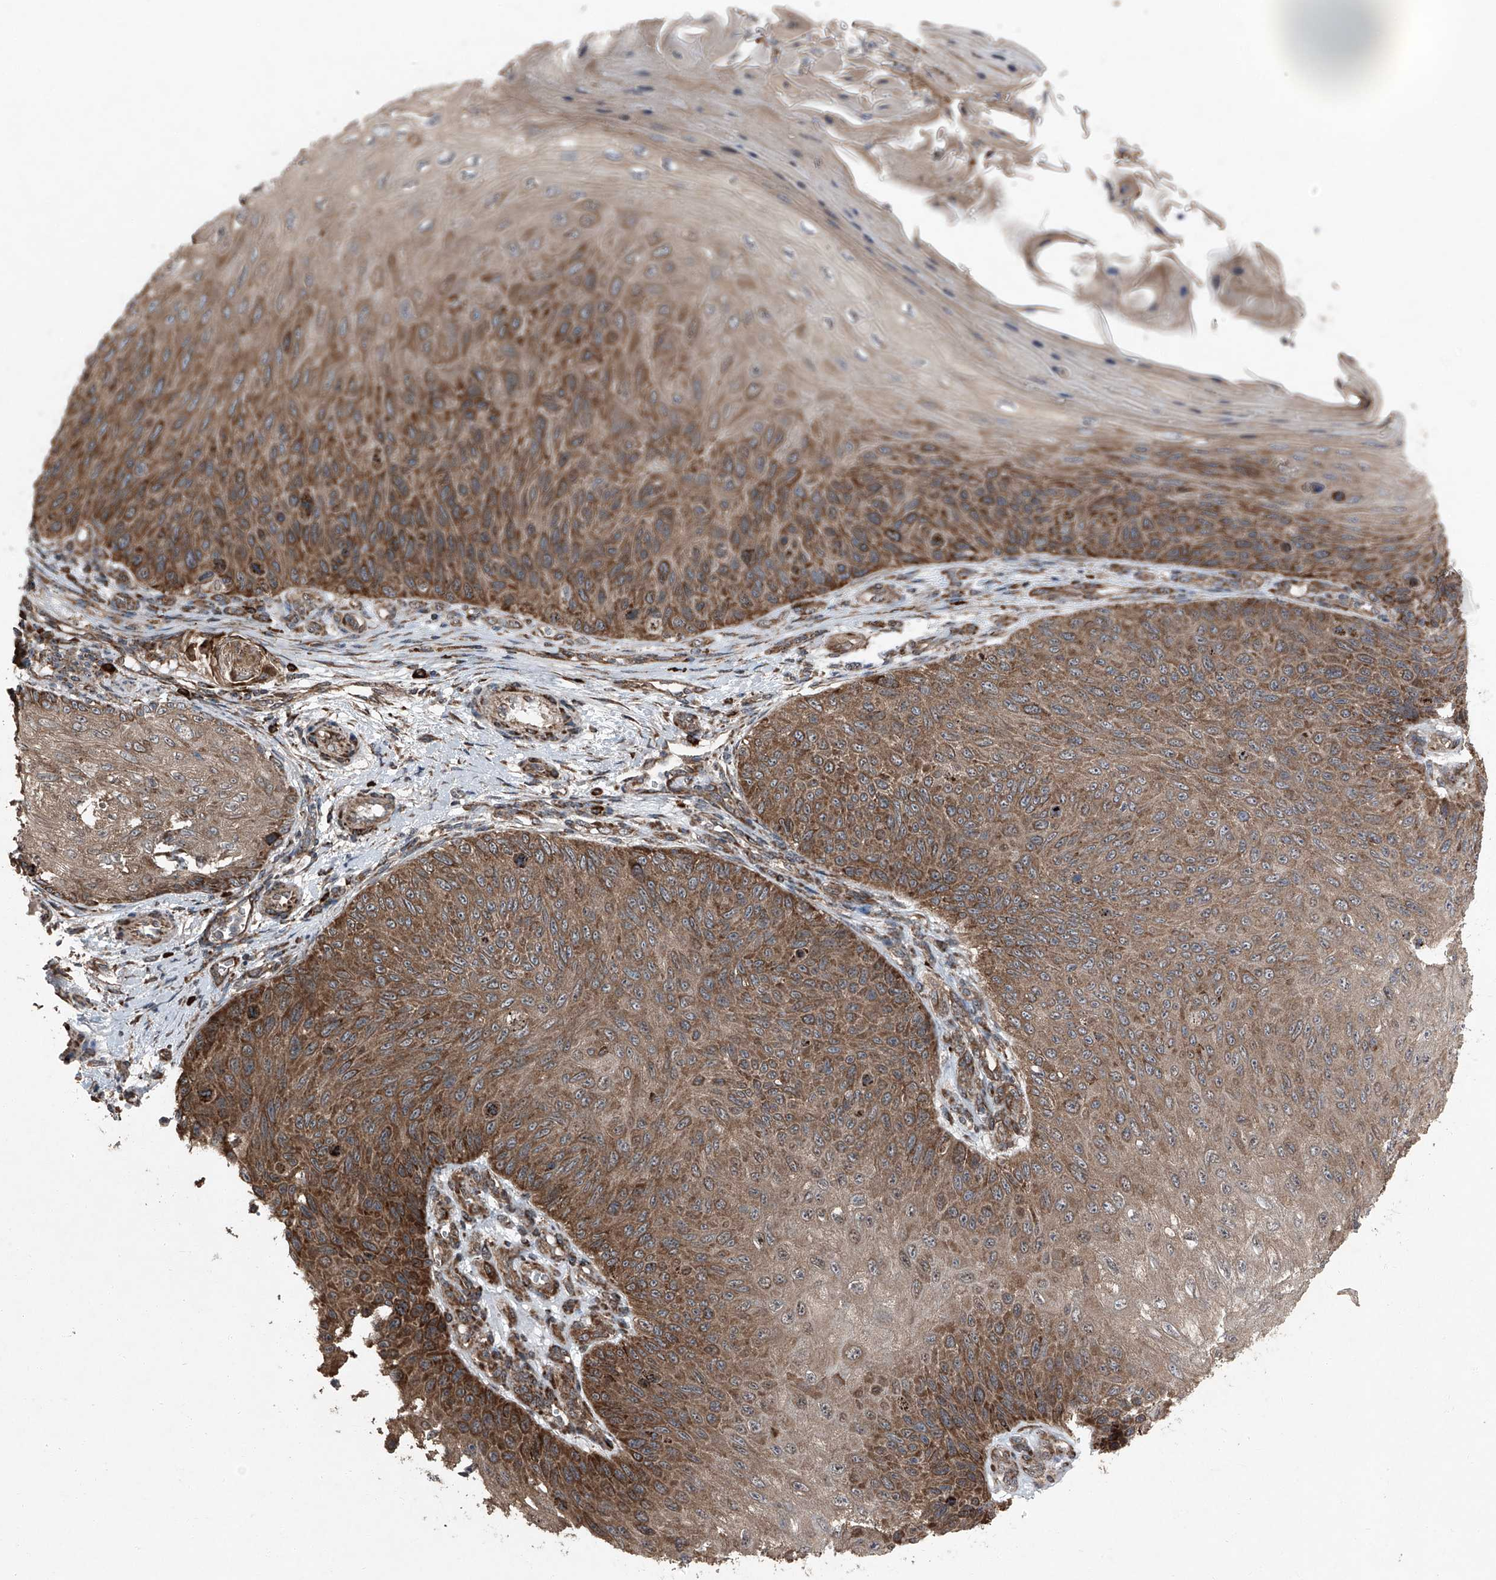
{"staining": {"intensity": "strong", "quantity": ">75%", "location": "cytoplasmic/membranous"}, "tissue": "skin cancer", "cell_type": "Tumor cells", "image_type": "cancer", "snomed": [{"axis": "morphology", "description": "Squamous cell carcinoma, NOS"}, {"axis": "topography", "description": "Skin"}], "caption": "Brown immunohistochemical staining in skin squamous cell carcinoma reveals strong cytoplasmic/membranous staining in about >75% of tumor cells.", "gene": "LIMK1", "patient": {"sex": "female", "age": 88}}